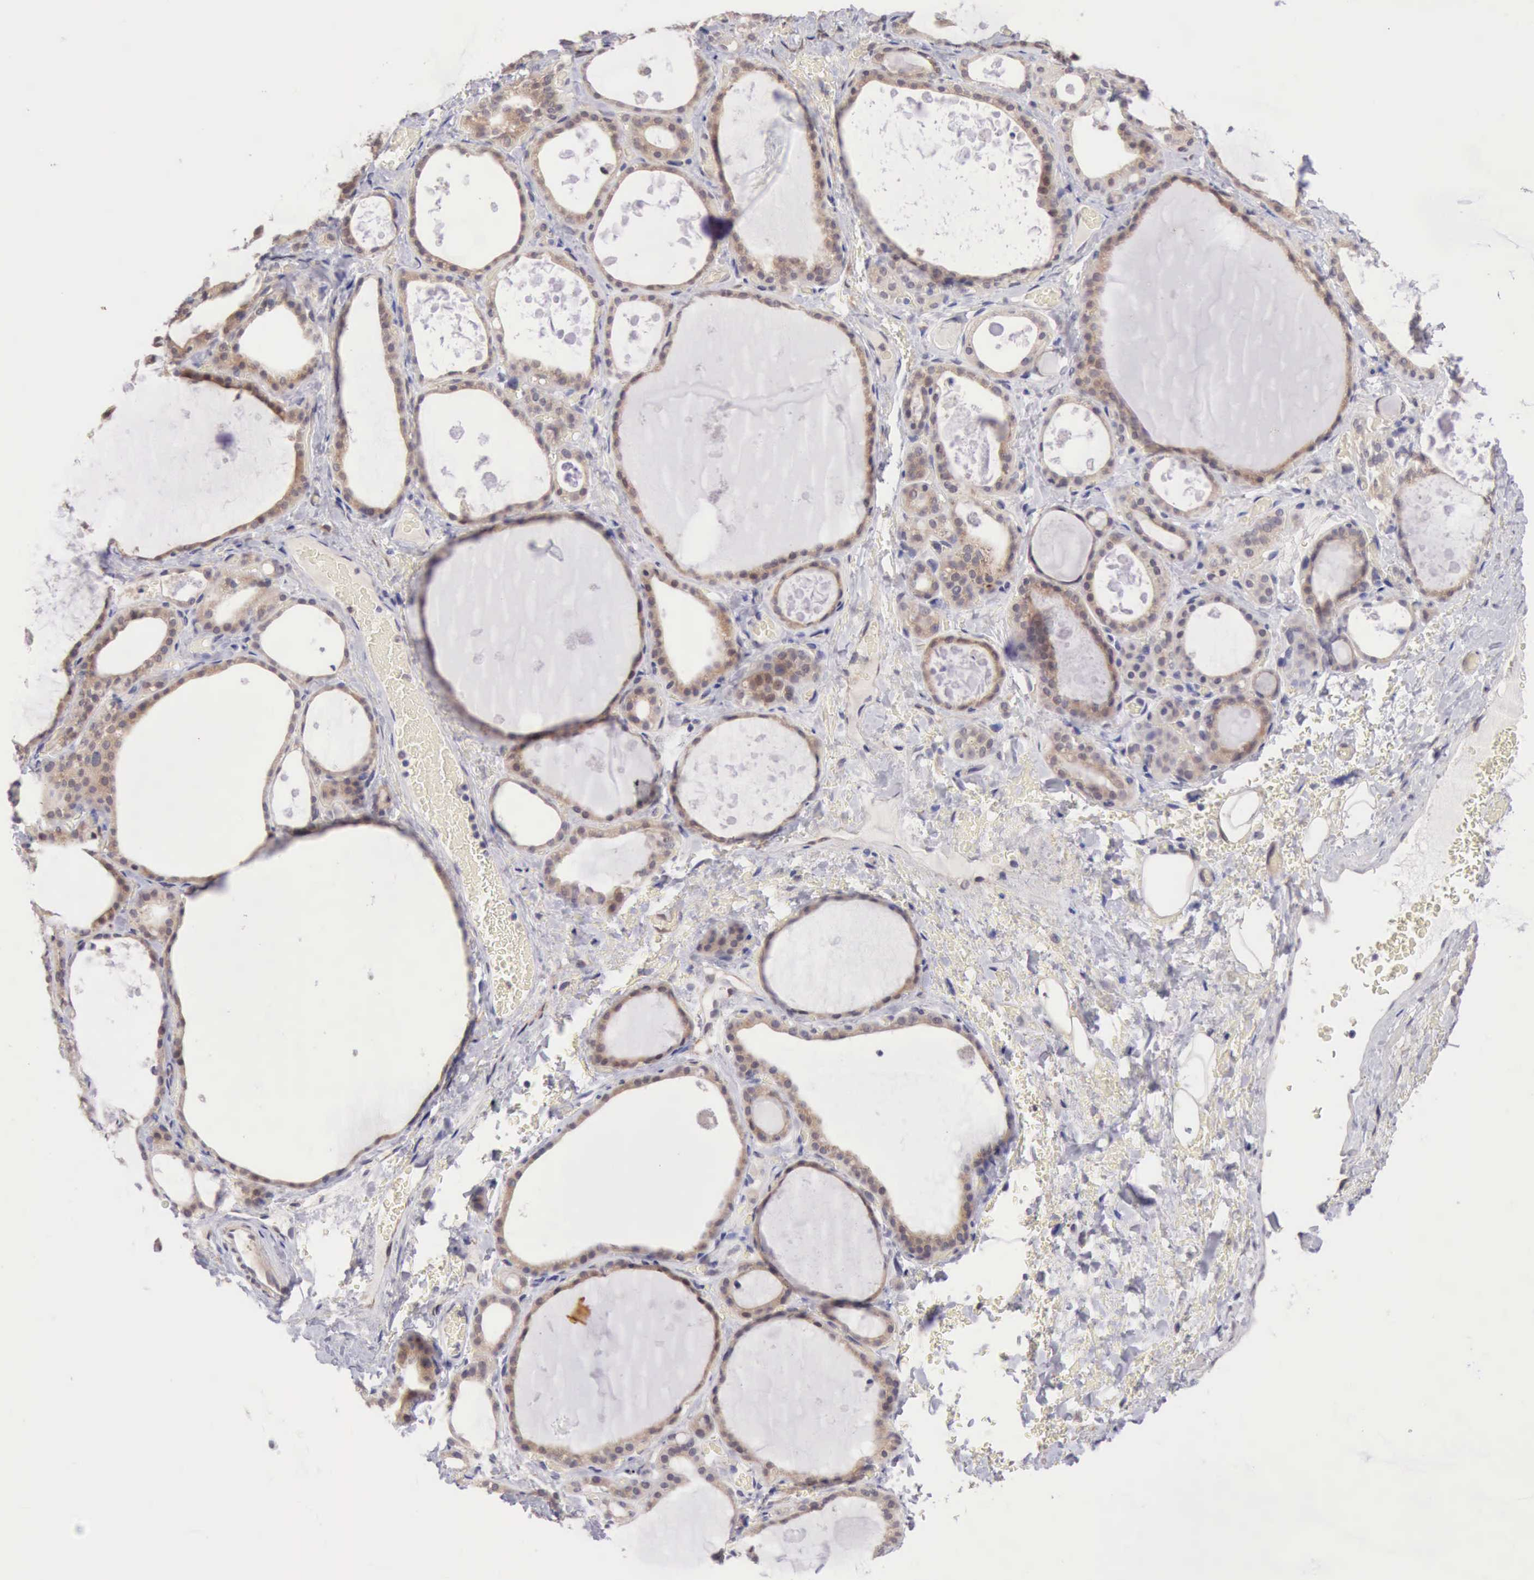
{"staining": {"intensity": "moderate", "quantity": ">75%", "location": "cytoplasmic/membranous,nuclear"}, "tissue": "thyroid gland", "cell_type": "Glandular cells", "image_type": "normal", "snomed": [{"axis": "morphology", "description": "Normal tissue, NOS"}, {"axis": "topography", "description": "Thyroid gland"}], "caption": "Immunohistochemistry (IHC) staining of unremarkable thyroid gland, which exhibits medium levels of moderate cytoplasmic/membranous,nuclear expression in approximately >75% of glandular cells indicating moderate cytoplasmic/membranous,nuclear protein positivity. The staining was performed using DAB (brown) for protein detection and nuclei were counterstained in hematoxylin (blue).", "gene": "DNAJB7", "patient": {"sex": "male", "age": 61}}